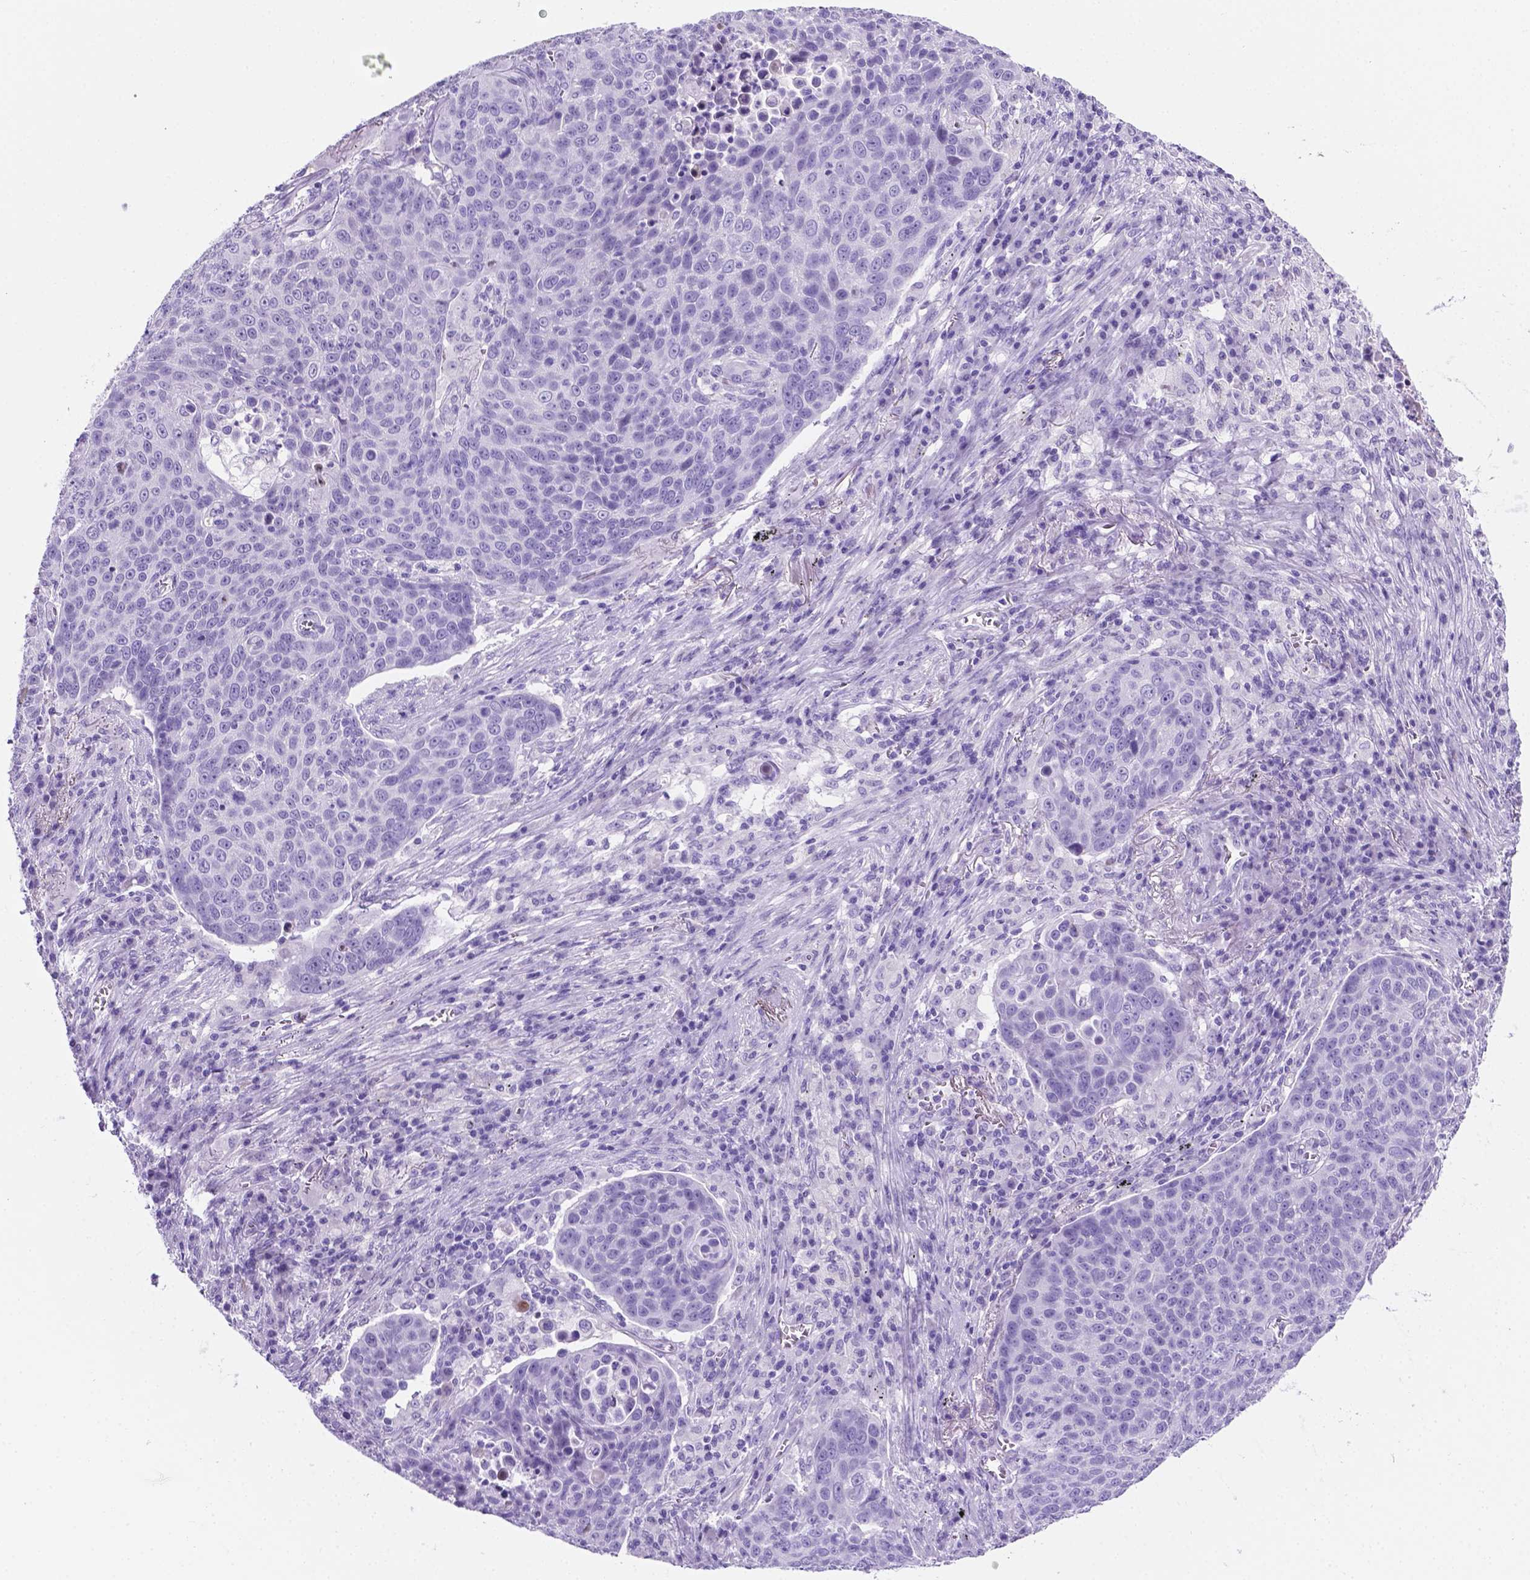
{"staining": {"intensity": "negative", "quantity": "none", "location": "none"}, "tissue": "lung cancer", "cell_type": "Tumor cells", "image_type": "cancer", "snomed": [{"axis": "morphology", "description": "Squamous cell carcinoma, NOS"}, {"axis": "topography", "description": "Lung"}], "caption": "An immunohistochemistry (IHC) micrograph of squamous cell carcinoma (lung) is shown. There is no staining in tumor cells of squamous cell carcinoma (lung).", "gene": "C17orf107", "patient": {"sex": "male", "age": 78}}